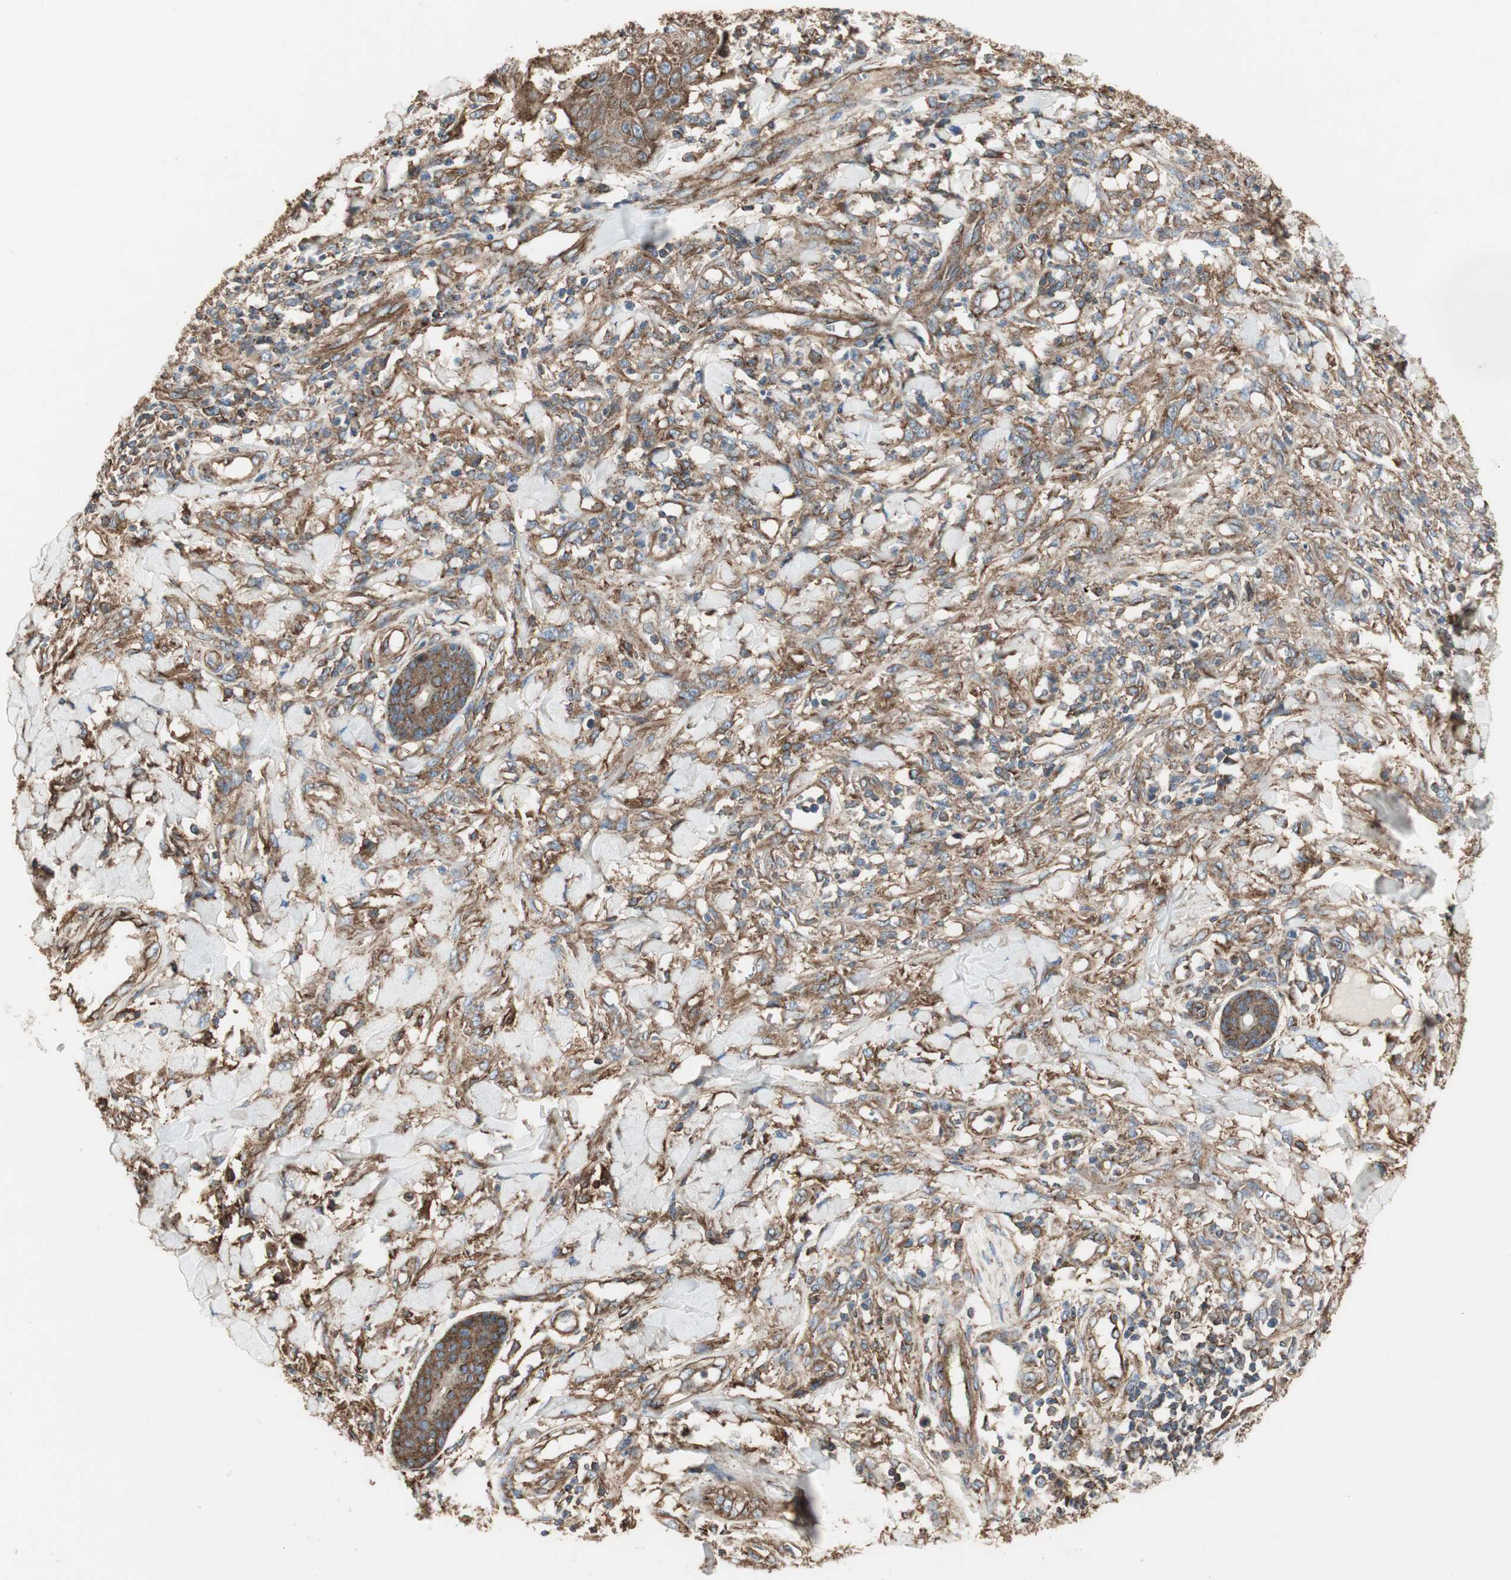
{"staining": {"intensity": "strong", "quantity": ">75%", "location": "cytoplasmic/membranous"}, "tissue": "skin cancer", "cell_type": "Tumor cells", "image_type": "cancer", "snomed": [{"axis": "morphology", "description": "Squamous cell carcinoma, NOS"}, {"axis": "topography", "description": "Skin"}], "caption": "Approximately >75% of tumor cells in human squamous cell carcinoma (skin) demonstrate strong cytoplasmic/membranous protein expression as visualized by brown immunohistochemical staining.", "gene": "H6PD", "patient": {"sex": "female", "age": 78}}